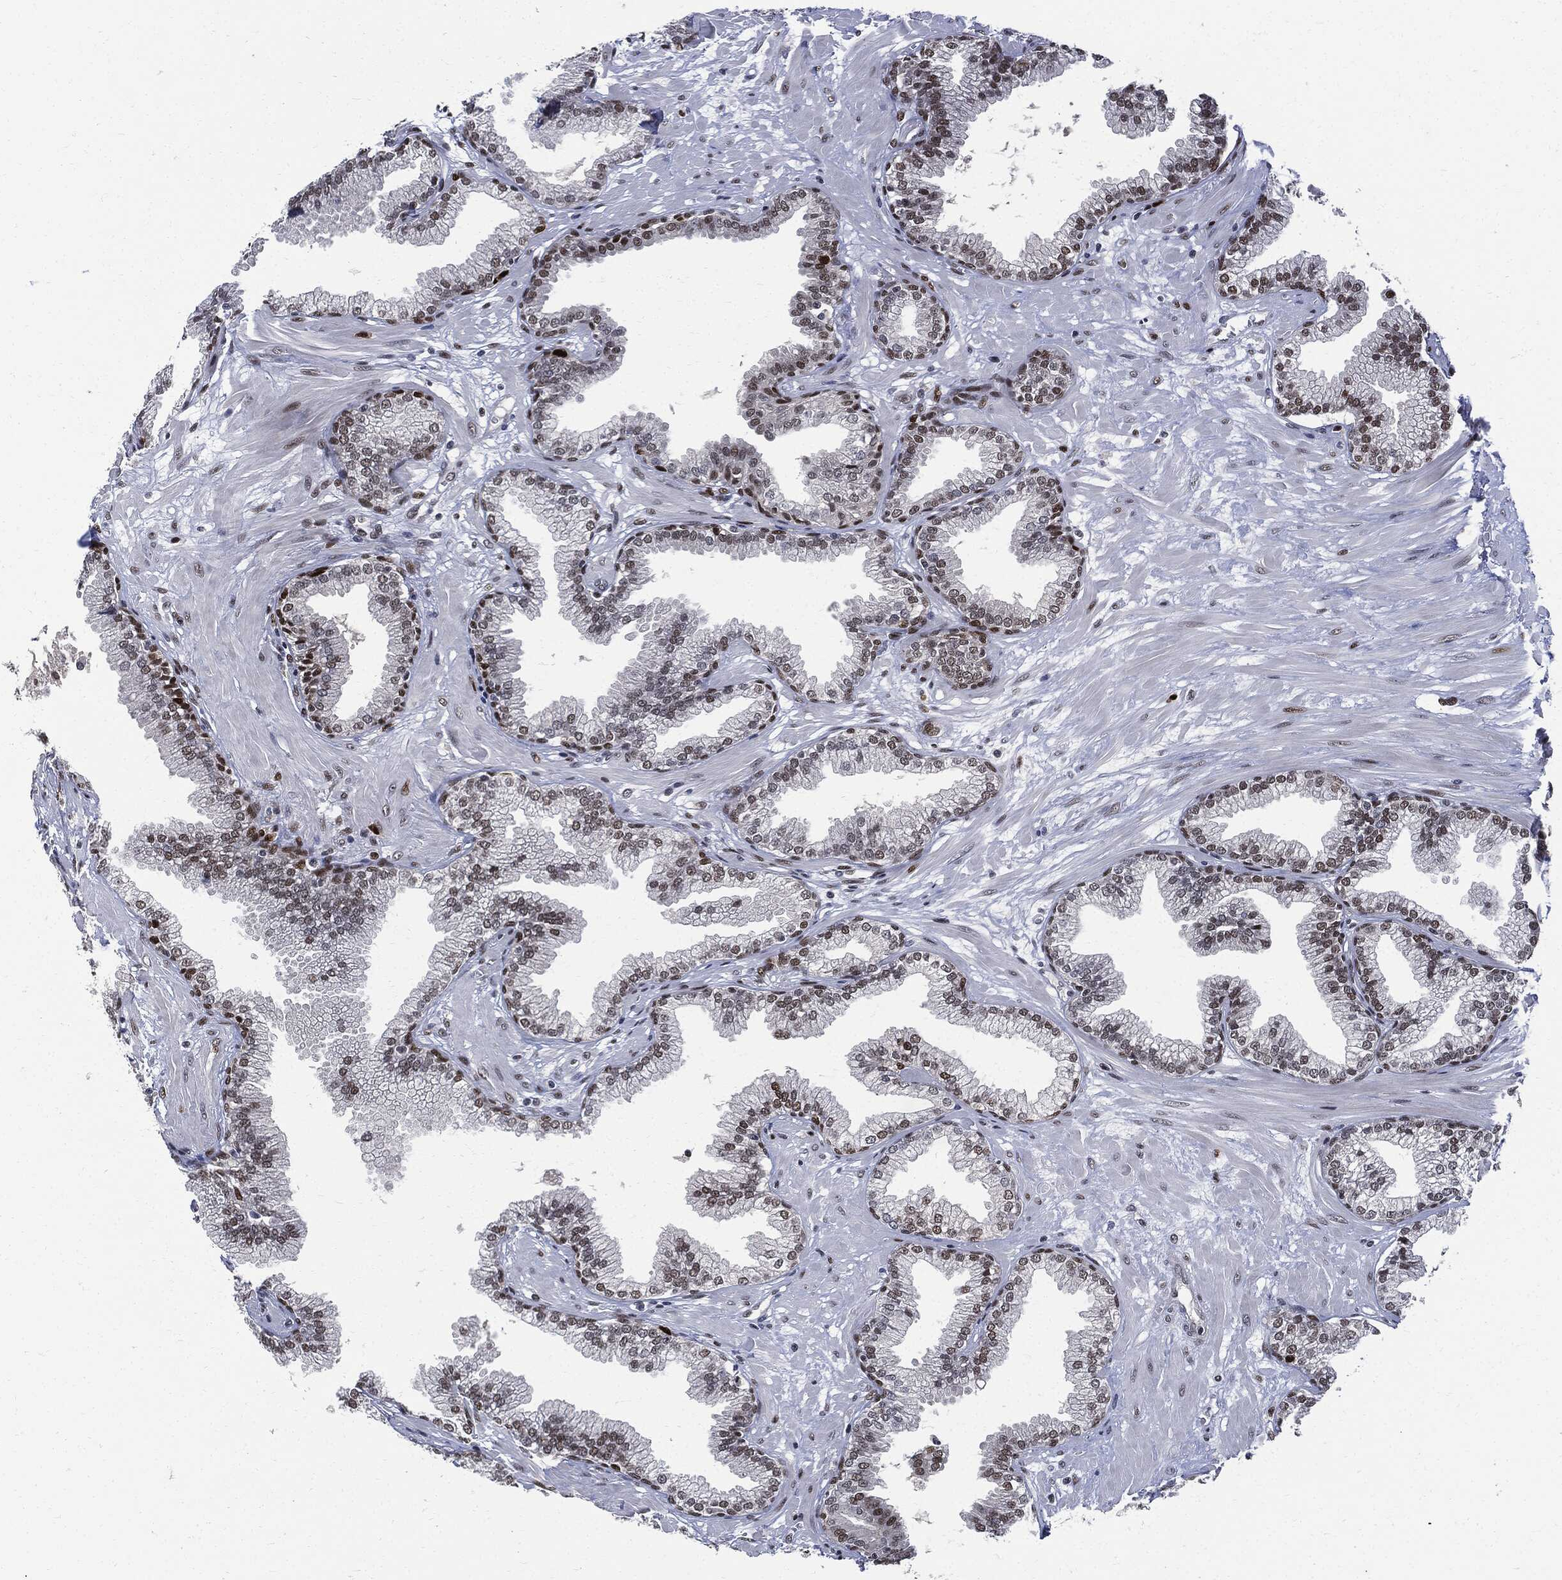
{"staining": {"intensity": "weak", "quantity": "25%-75%", "location": "nuclear"}, "tissue": "prostate", "cell_type": "Glandular cells", "image_type": "normal", "snomed": [{"axis": "morphology", "description": "Normal tissue, NOS"}, {"axis": "topography", "description": "Prostate"}], "caption": "Protein staining of normal prostate demonstrates weak nuclear expression in about 25%-75% of glandular cells. The staining was performed using DAB (3,3'-diaminobenzidine), with brown indicating positive protein expression. Nuclei are stained blue with hematoxylin.", "gene": "PCNA", "patient": {"sex": "male", "age": 64}}